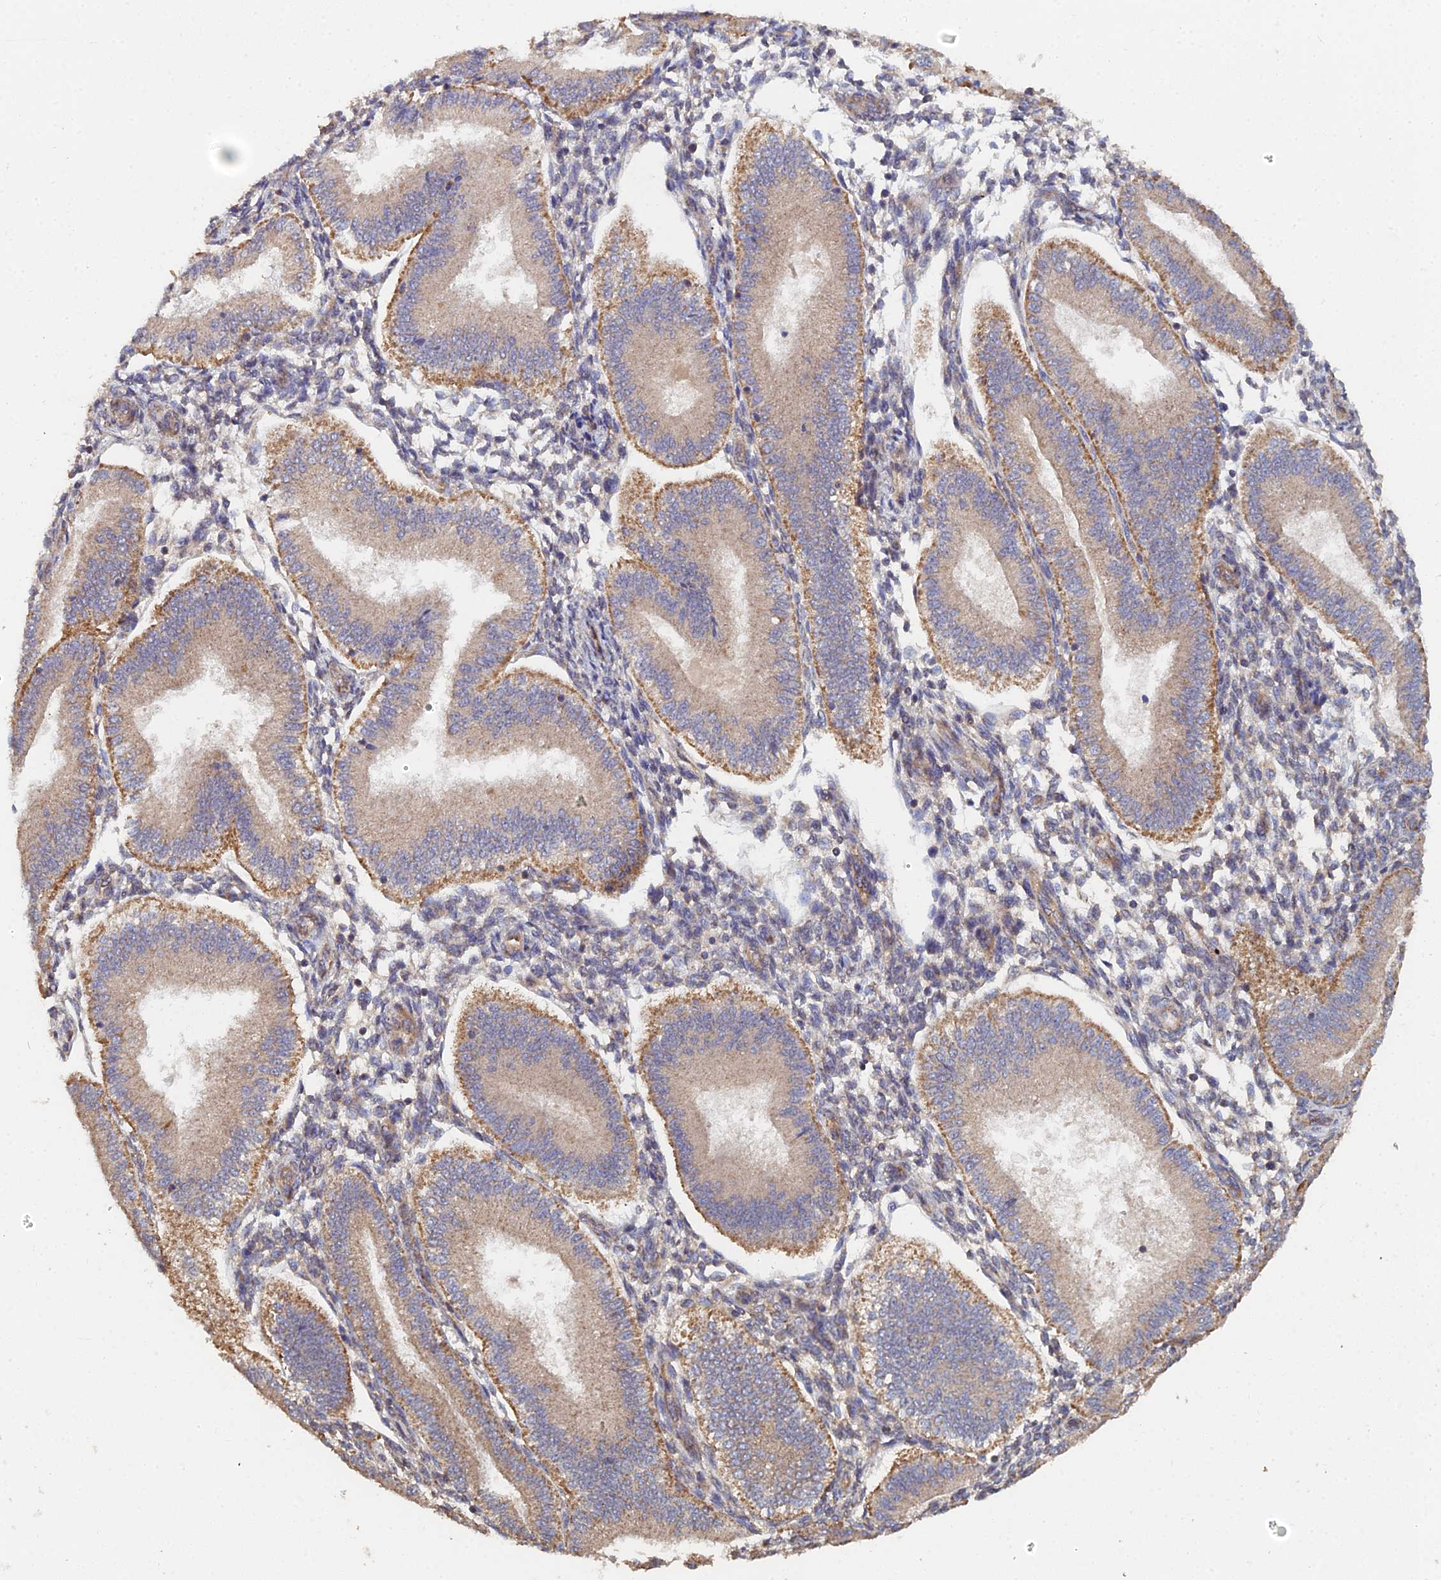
{"staining": {"intensity": "moderate", "quantity": "25%-75%", "location": "cytoplasmic/membranous"}, "tissue": "endometrium", "cell_type": "Cells in endometrial stroma", "image_type": "normal", "snomed": [{"axis": "morphology", "description": "Normal tissue, NOS"}, {"axis": "topography", "description": "Endometrium"}], "caption": "Human endometrium stained with a brown dye reveals moderate cytoplasmic/membranous positive positivity in approximately 25%-75% of cells in endometrial stroma.", "gene": "SPANXN4", "patient": {"sex": "female", "age": 39}}